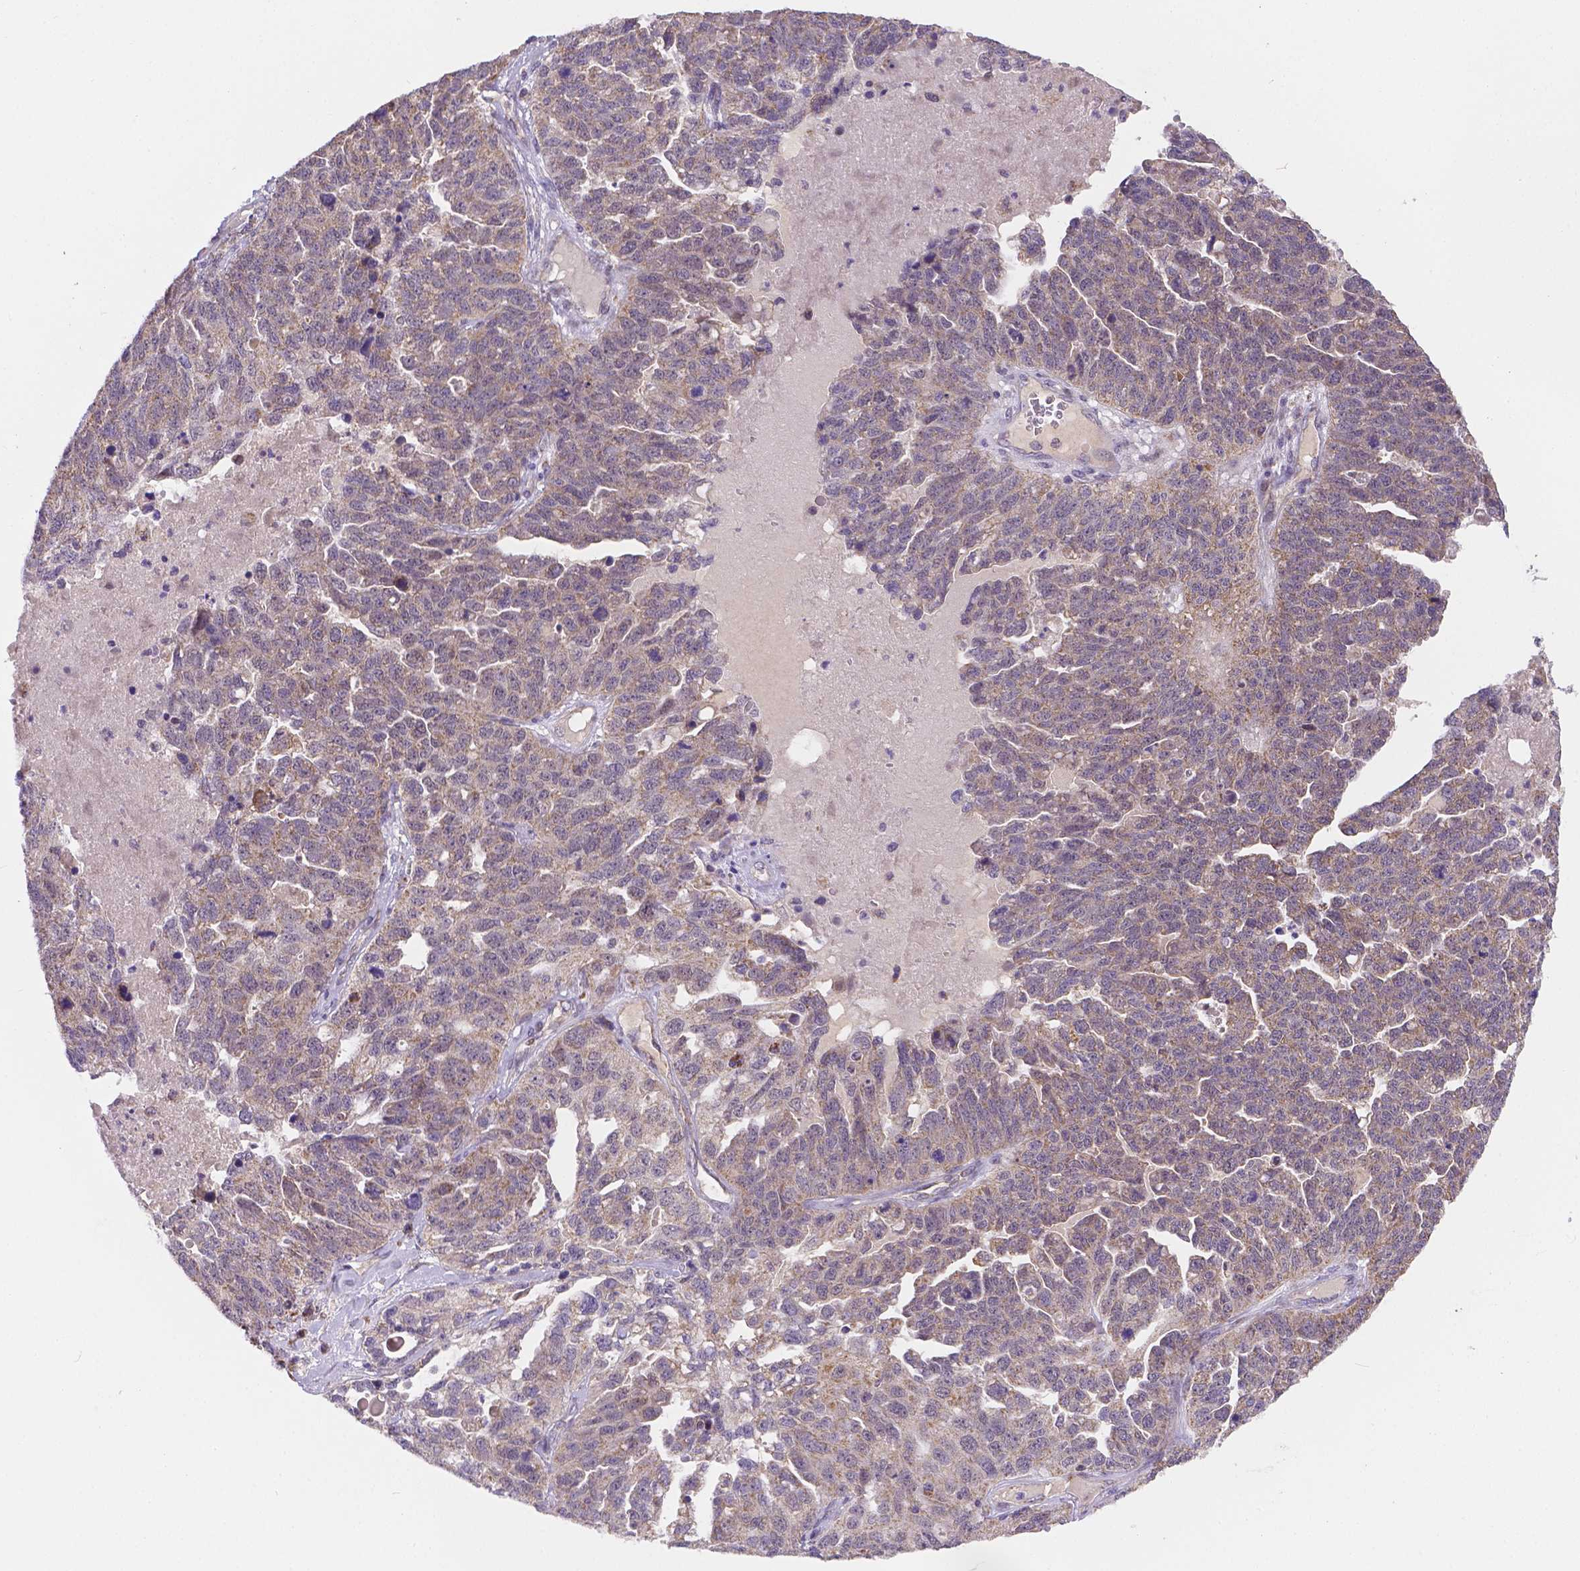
{"staining": {"intensity": "weak", "quantity": ">75%", "location": "cytoplasmic/membranous"}, "tissue": "ovarian cancer", "cell_type": "Tumor cells", "image_type": "cancer", "snomed": [{"axis": "morphology", "description": "Cystadenocarcinoma, serous, NOS"}, {"axis": "topography", "description": "Ovary"}], "caption": "Human ovarian serous cystadenocarcinoma stained for a protein (brown) reveals weak cytoplasmic/membranous positive positivity in approximately >75% of tumor cells.", "gene": "CYYR1", "patient": {"sex": "female", "age": 71}}